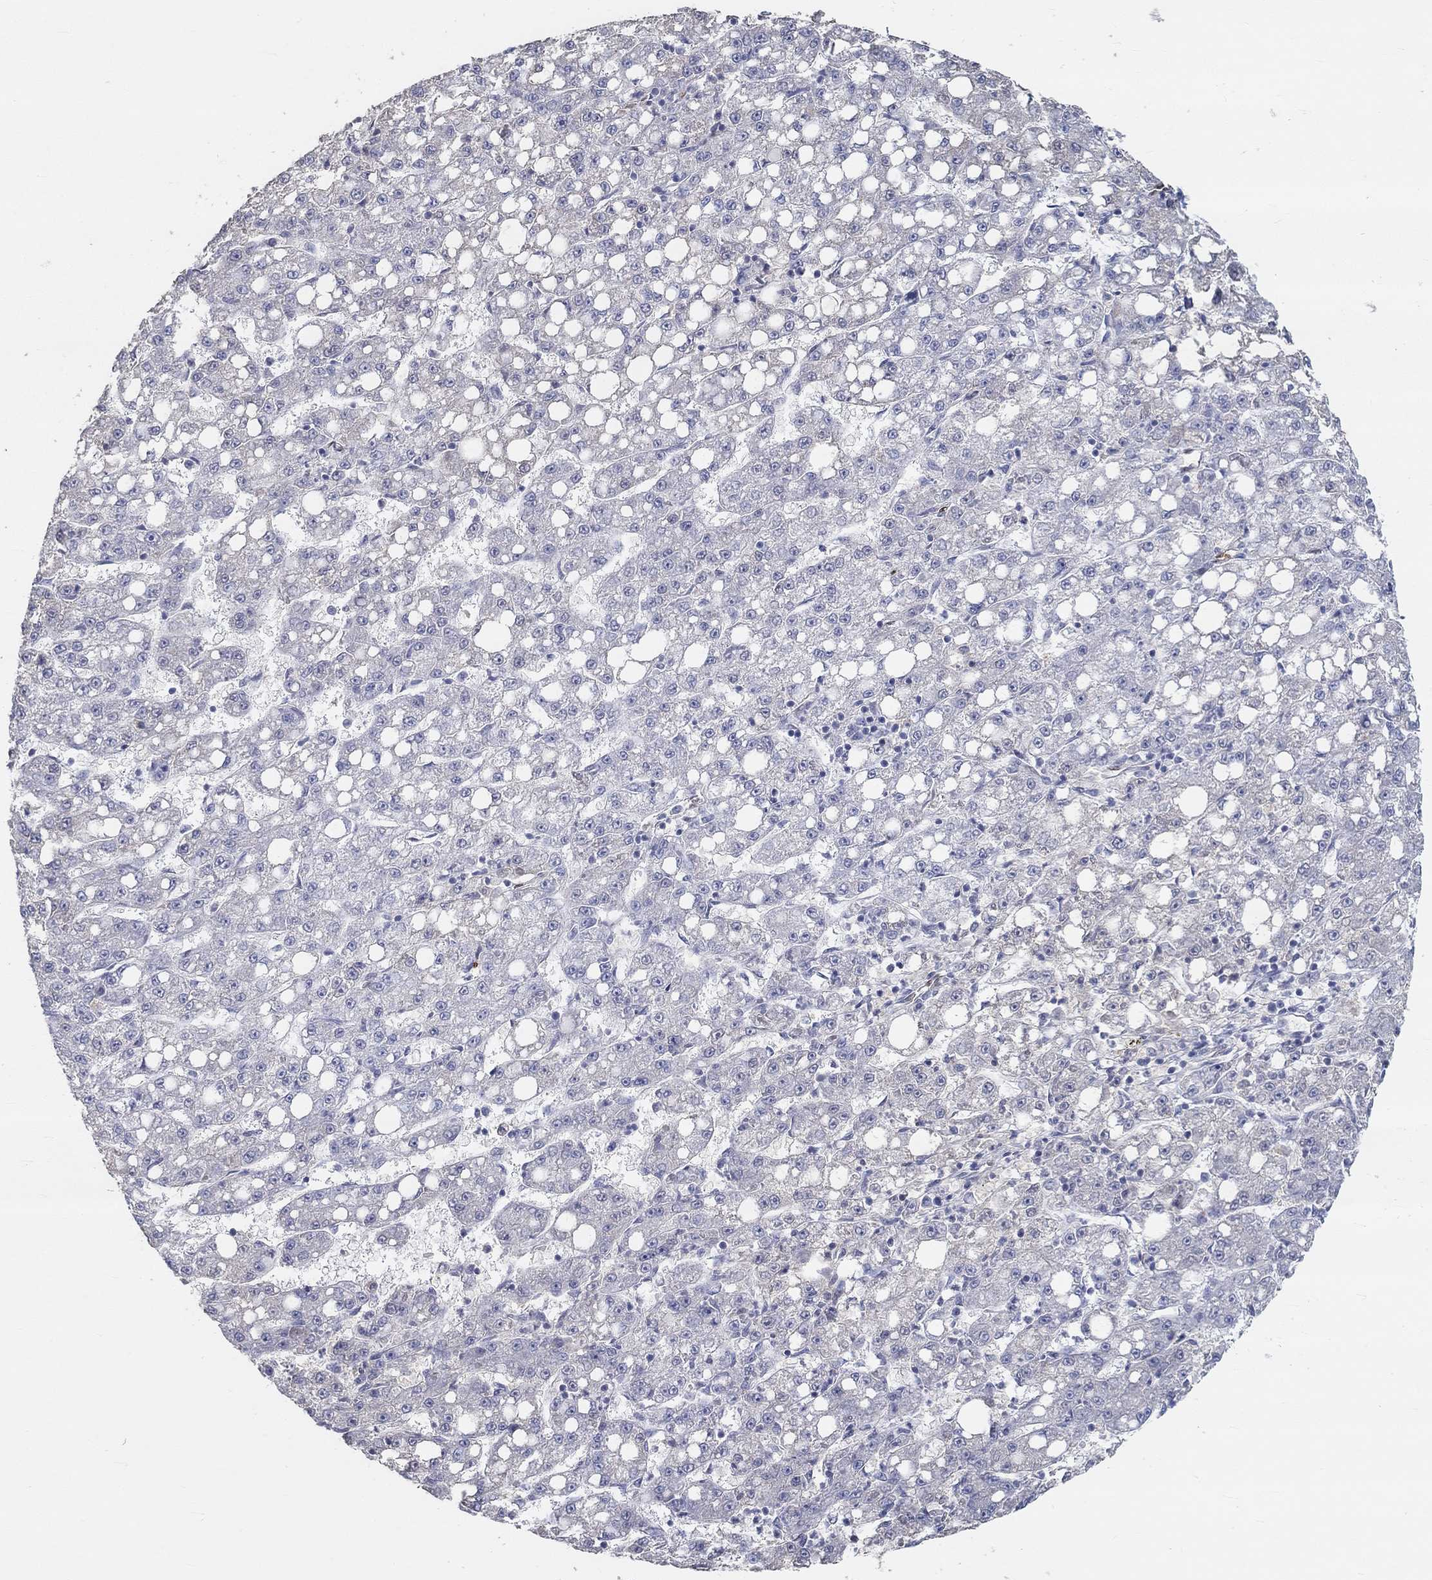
{"staining": {"intensity": "negative", "quantity": "none", "location": "none"}, "tissue": "liver cancer", "cell_type": "Tumor cells", "image_type": "cancer", "snomed": [{"axis": "morphology", "description": "Carcinoma, Hepatocellular, NOS"}, {"axis": "topography", "description": "Liver"}], "caption": "This is an immunohistochemistry (IHC) histopathology image of human liver hepatocellular carcinoma. There is no positivity in tumor cells.", "gene": "FGF2", "patient": {"sex": "female", "age": 65}}